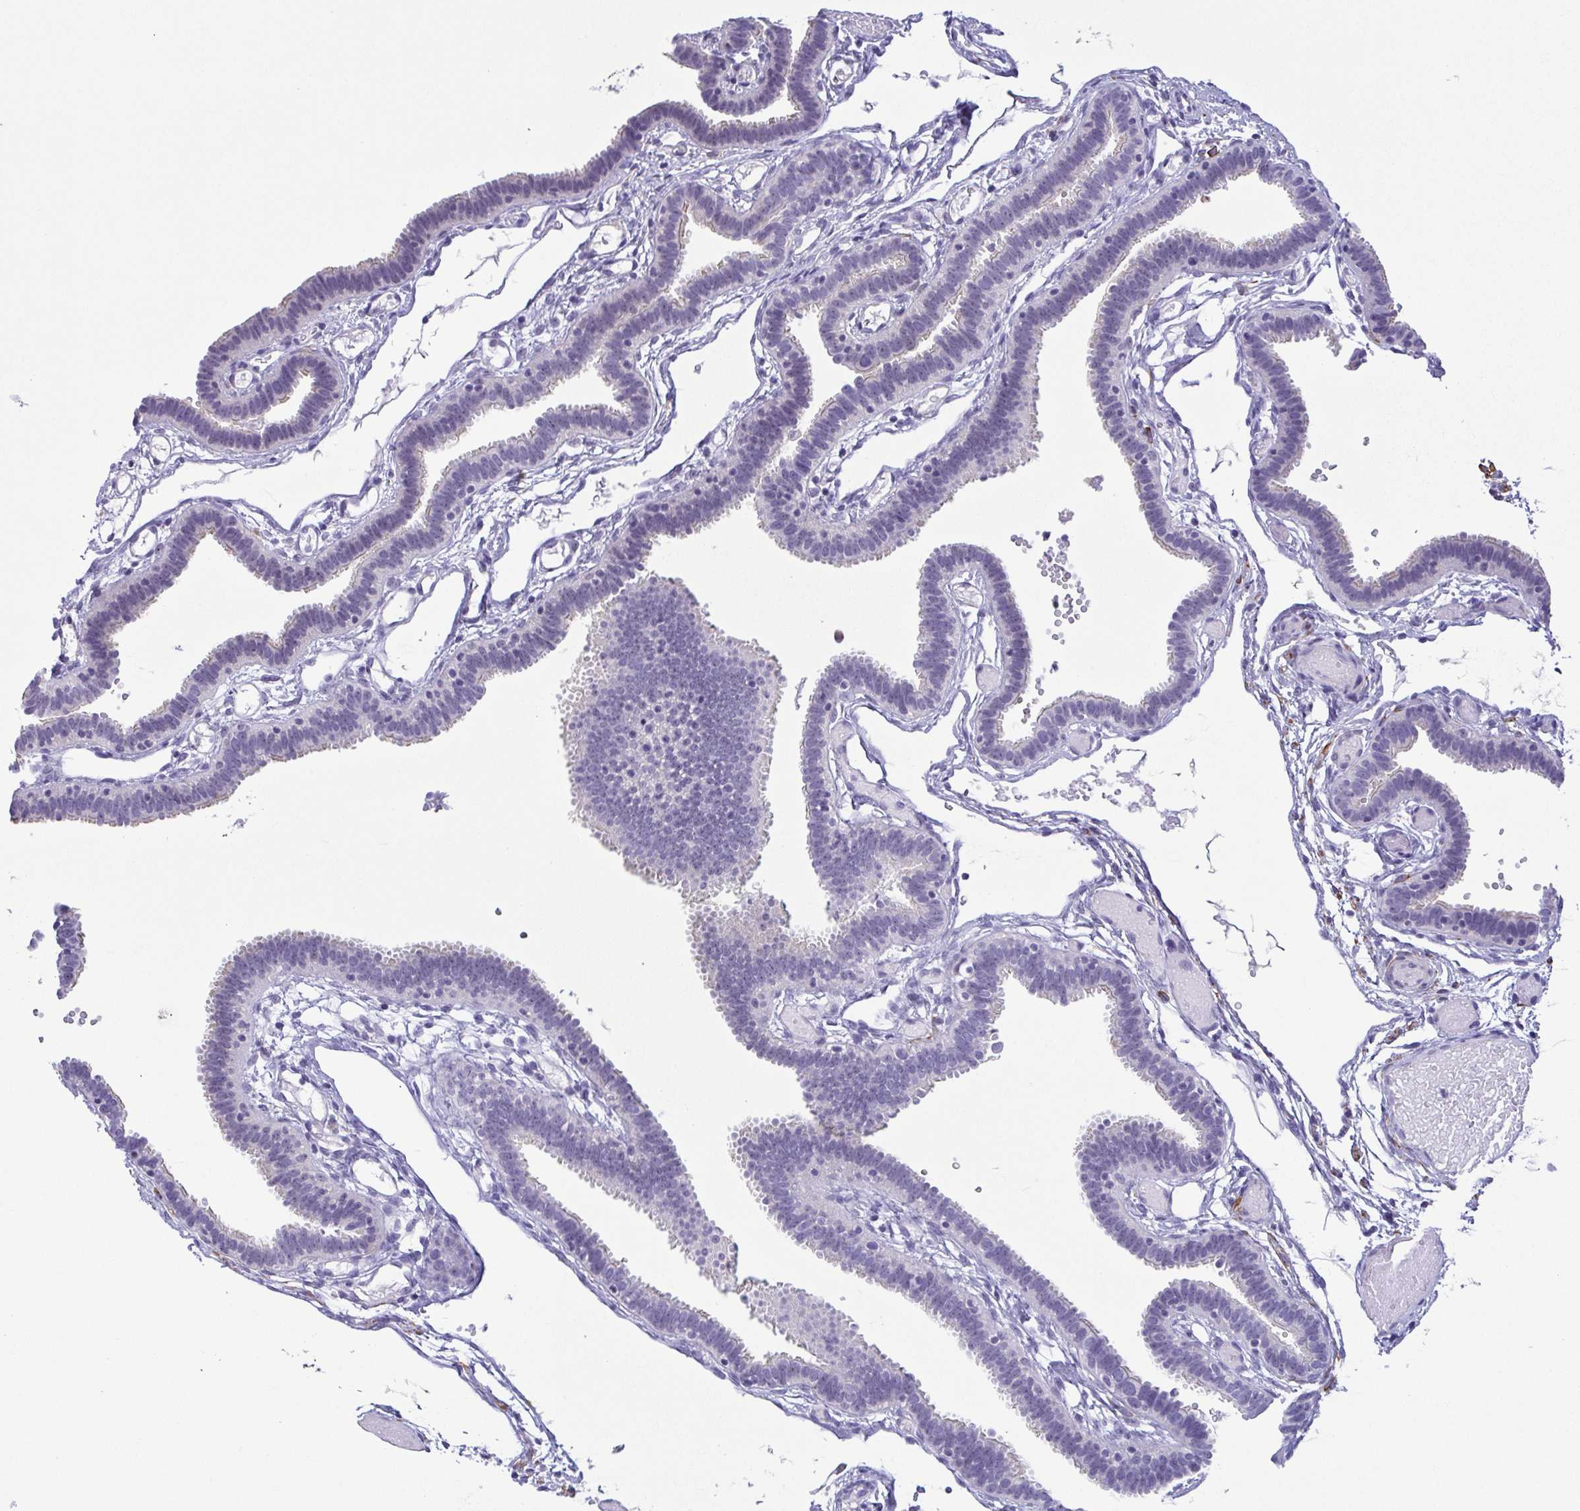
{"staining": {"intensity": "negative", "quantity": "none", "location": "none"}, "tissue": "fallopian tube", "cell_type": "Glandular cells", "image_type": "normal", "snomed": [{"axis": "morphology", "description": "Normal tissue, NOS"}, {"axis": "topography", "description": "Fallopian tube"}], "caption": "Immunohistochemical staining of normal human fallopian tube shows no significant staining in glandular cells. Nuclei are stained in blue.", "gene": "MYL7", "patient": {"sex": "female", "age": 37}}